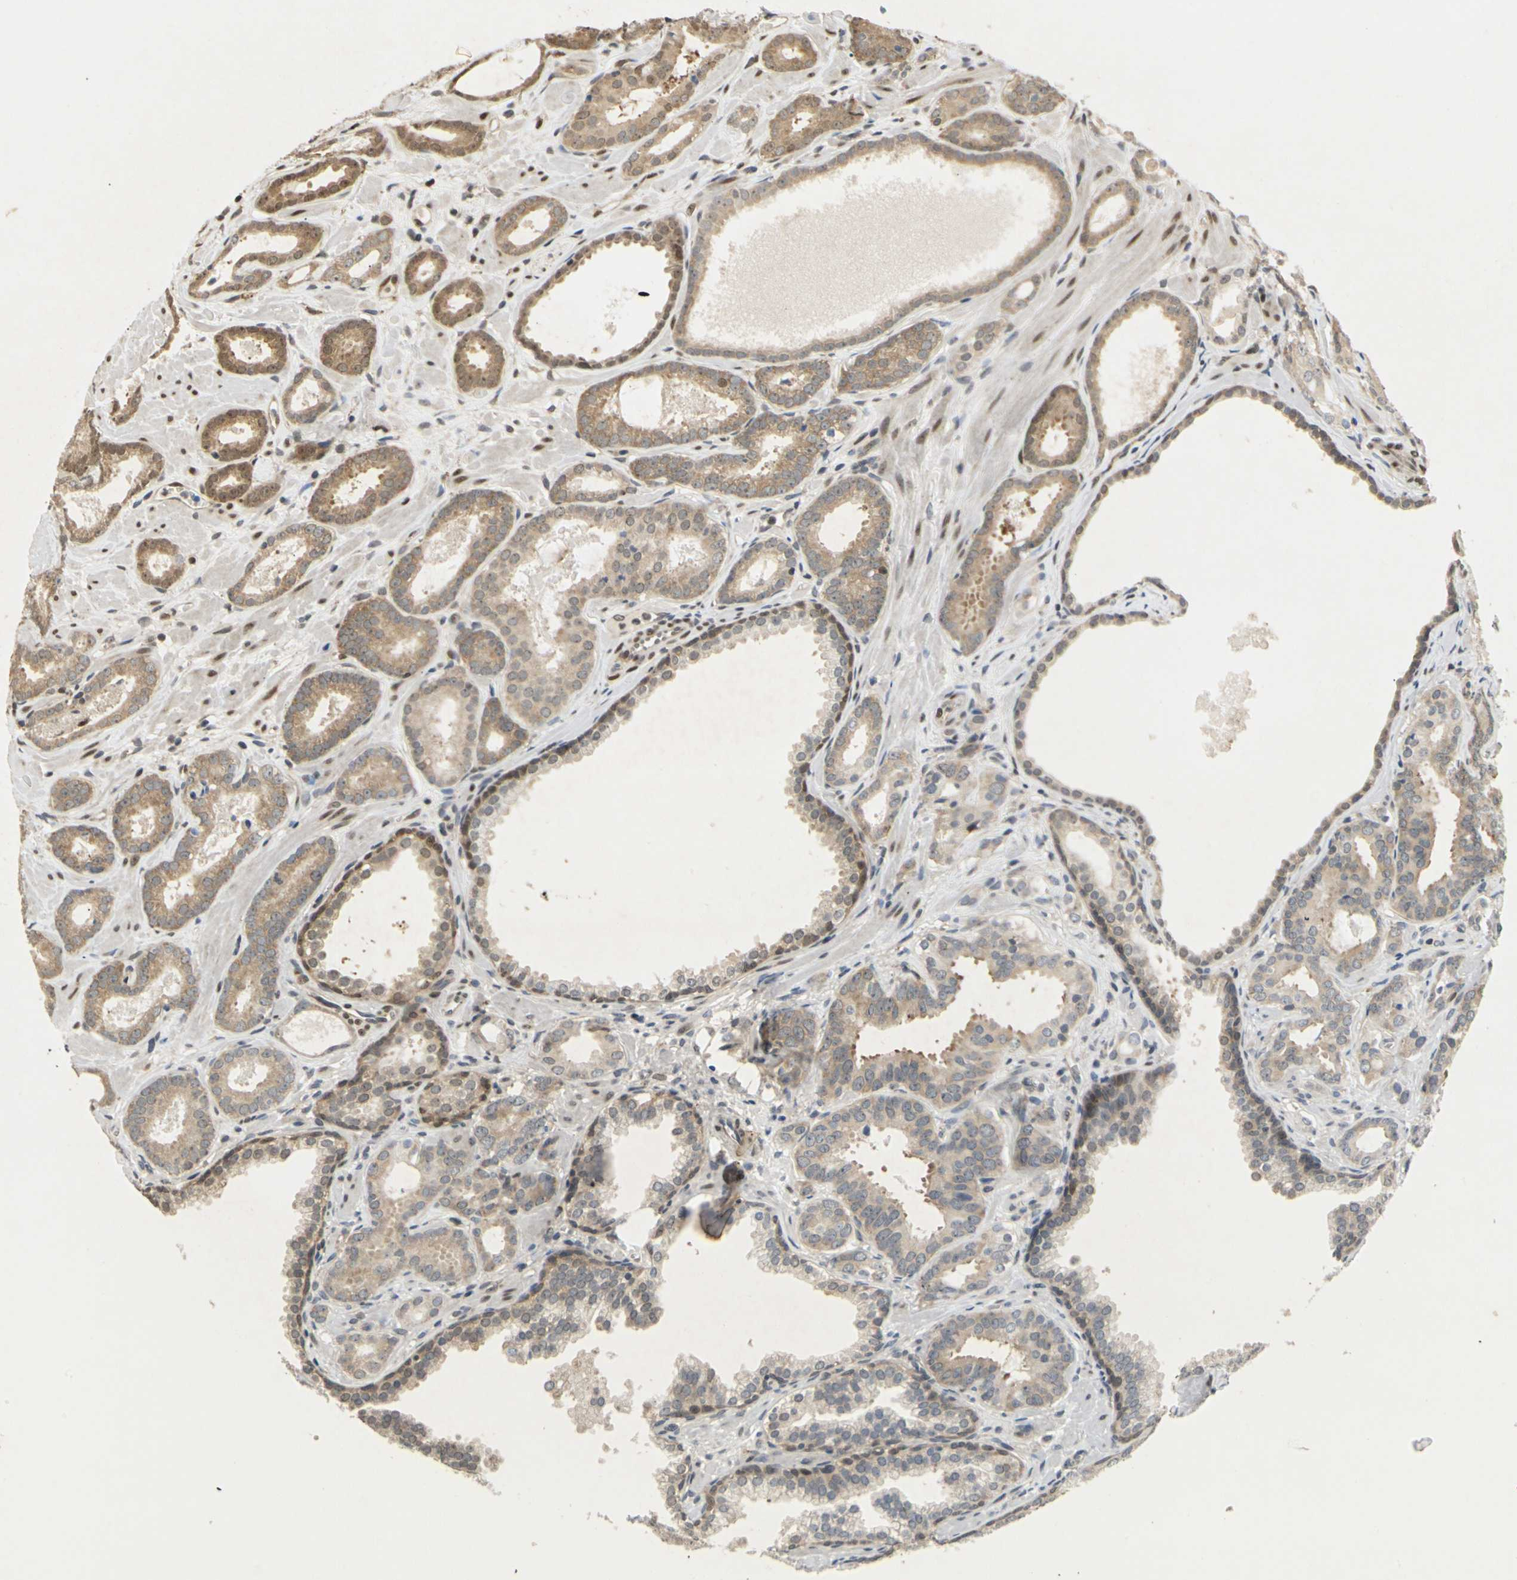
{"staining": {"intensity": "moderate", "quantity": ">75%", "location": "cytoplasmic/membranous"}, "tissue": "prostate cancer", "cell_type": "Tumor cells", "image_type": "cancer", "snomed": [{"axis": "morphology", "description": "Adenocarcinoma, Low grade"}, {"axis": "topography", "description": "Prostate"}], "caption": "Protein staining of prostate cancer tissue demonstrates moderate cytoplasmic/membranous staining in approximately >75% of tumor cells. Ihc stains the protein of interest in brown and the nuclei are stained blue.", "gene": "EIF1AX", "patient": {"sex": "male", "age": 57}}